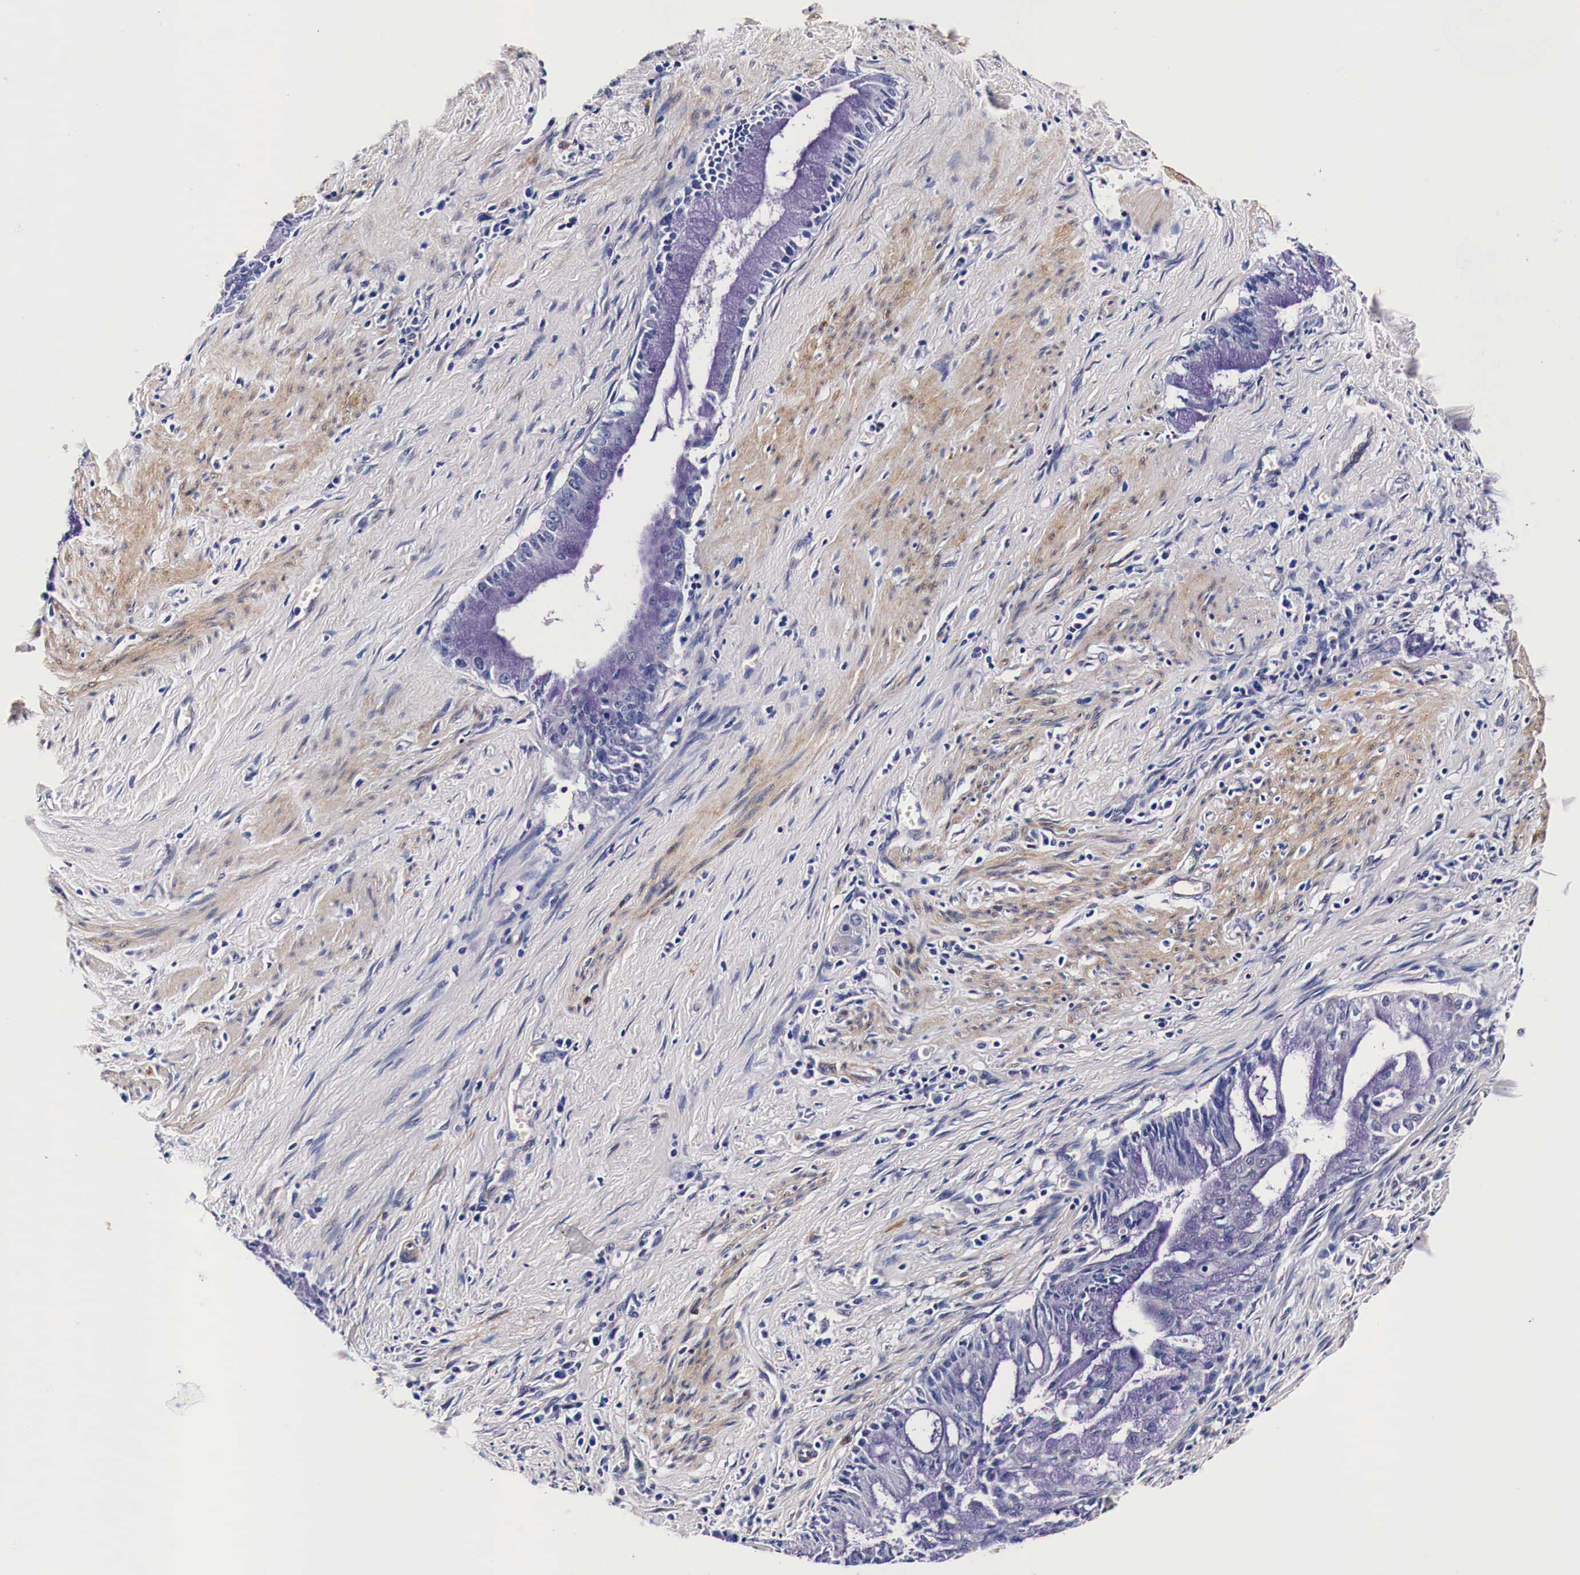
{"staining": {"intensity": "negative", "quantity": "none", "location": "none"}, "tissue": "pancreatic cancer", "cell_type": "Tumor cells", "image_type": "cancer", "snomed": [{"axis": "morphology", "description": "Adenocarcinoma, NOS"}, {"axis": "topography", "description": "Pancreas"}], "caption": "The immunohistochemistry histopathology image has no significant expression in tumor cells of pancreatic cancer tissue.", "gene": "HSPB1", "patient": {"sex": "male", "age": 59}}